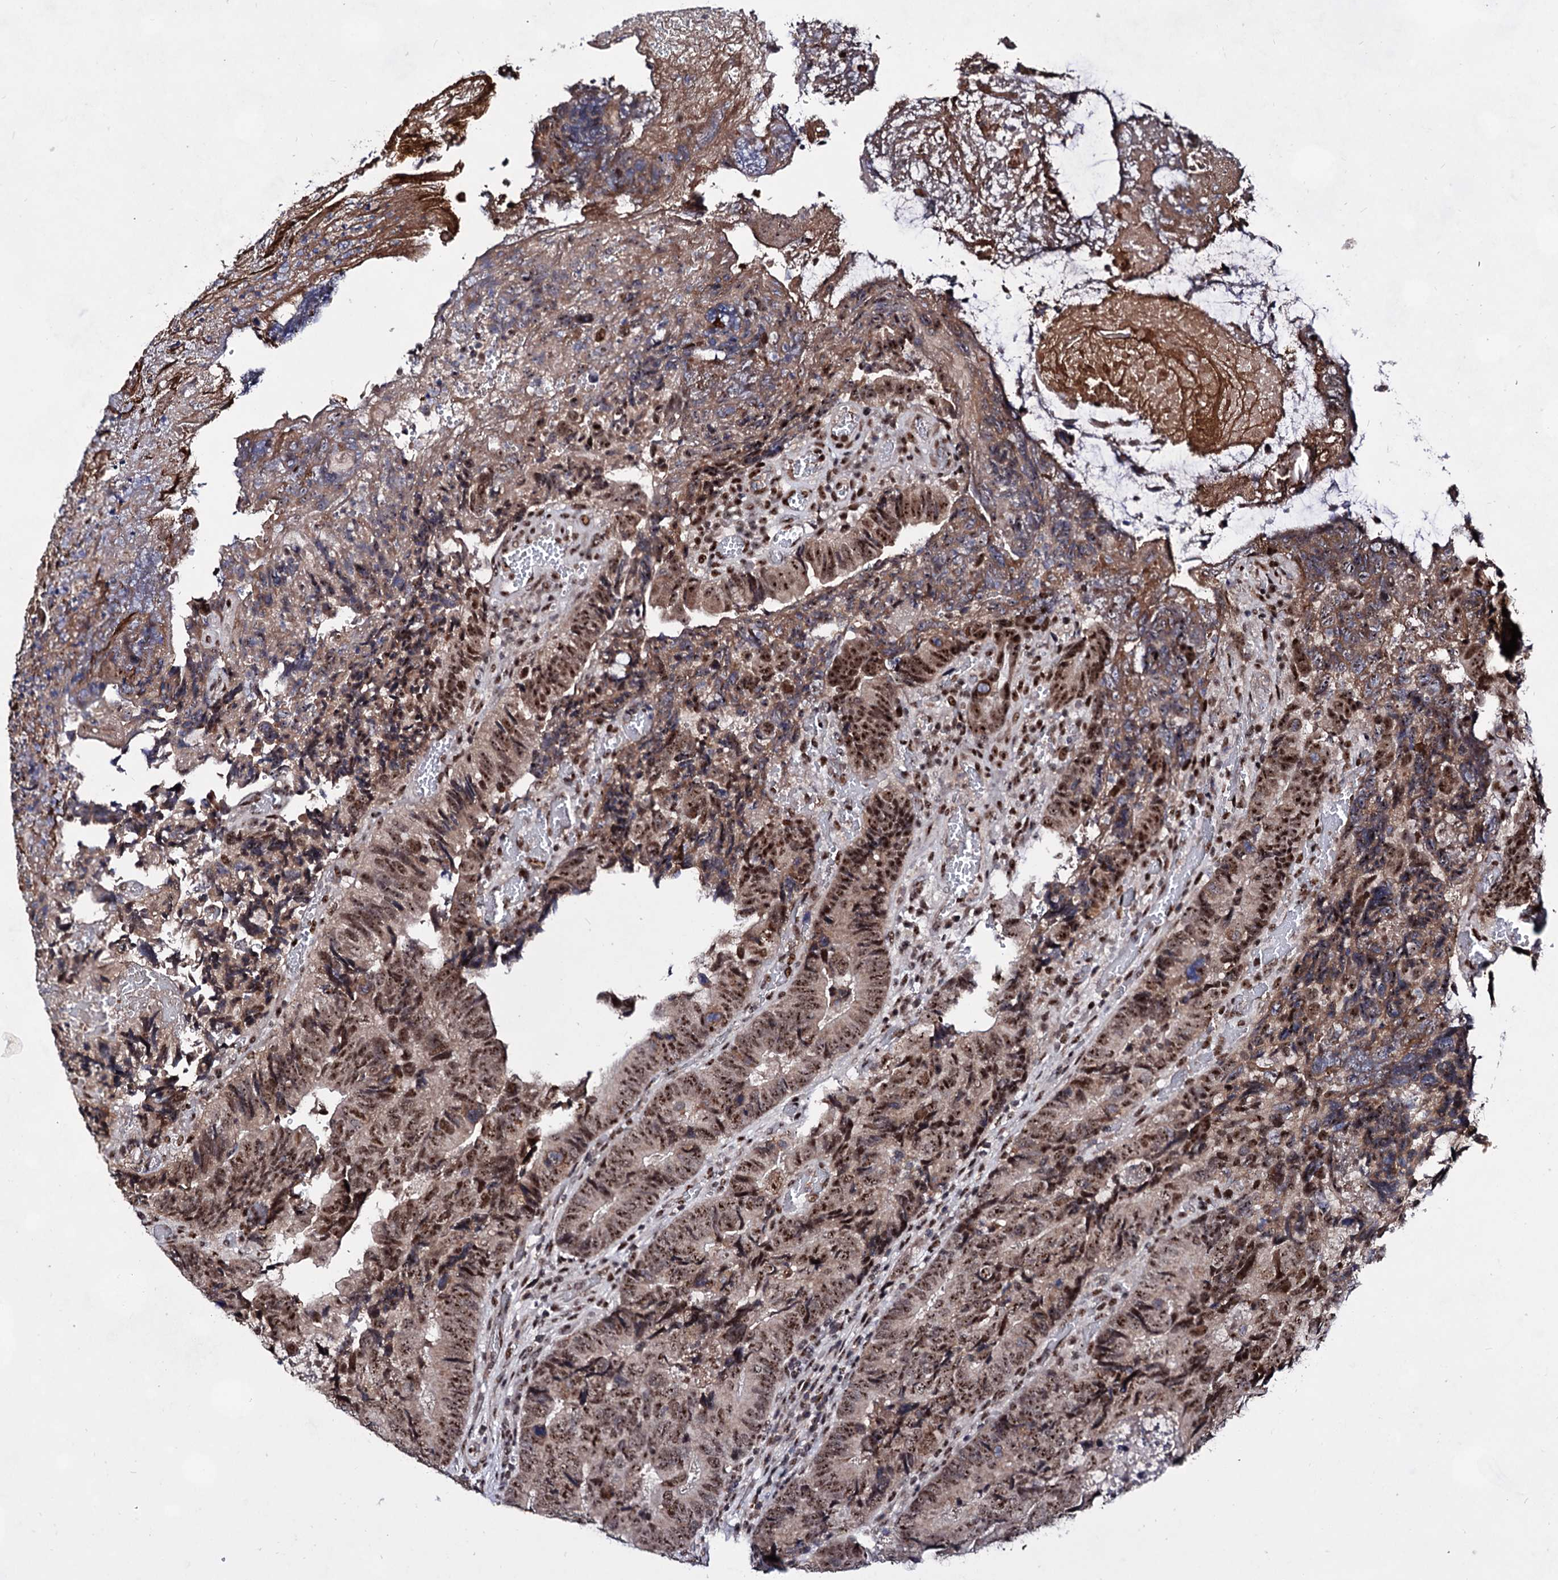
{"staining": {"intensity": "moderate", "quantity": ">75%", "location": "nuclear"}, "tissue": "colorectal cancer", "cell_type": "Tumor cells", "image_type": "cancer", "snomed": [{"axis": "morphology", "description": "Adenocarcinoma, NOS"}, {"axis": "topography", "description": "Colon"}], "caption": "Moderate nuclear expression for a protein is seen in approximately >75% of tumor cells of adenocarcinoma (colorectal) using immunohistochemistry (IHC).", "gene": "EXOSC10", "patient": {"sex": "female", "age": 67}}